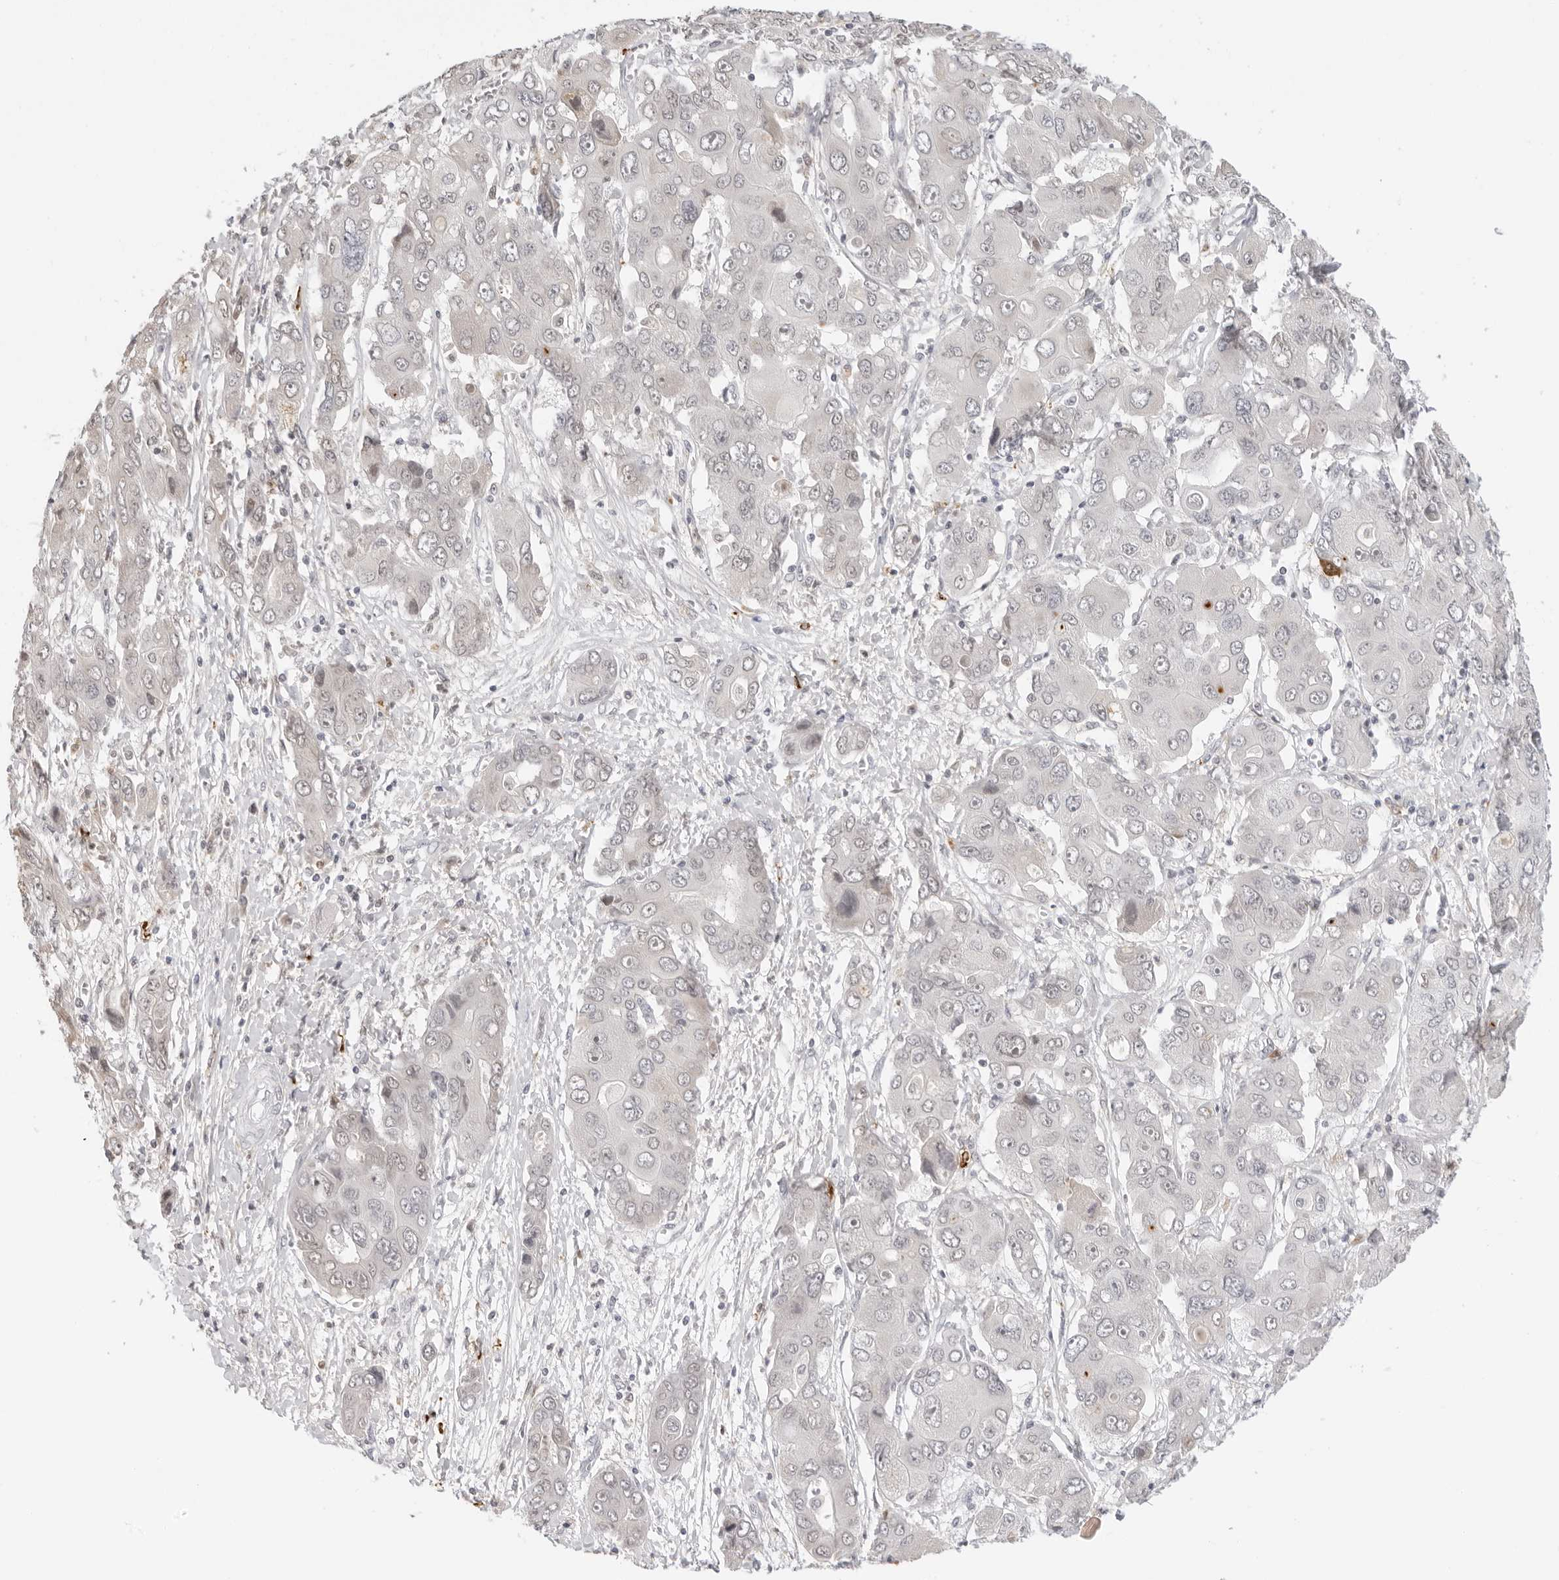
{"staining": {"intensity": "negative", "quantity": "none", "location": "none"}, "tissue": "liver cancer", "cell_type": "Tumor cells", "image_type": "cancer", "snomed": [{"axis": "morphology", "description": "Cholangiocarcinoma"}, {"axis": "topography", "description": "Liver"}], "caption": "Immunohistochemistry (IHC) histopathology image of human liver cancer stained for a protein (brown), which demonstrates no staining in tumor cells.", "gene": "MSH6", "patient": {"sex": "male", "age": 67}}